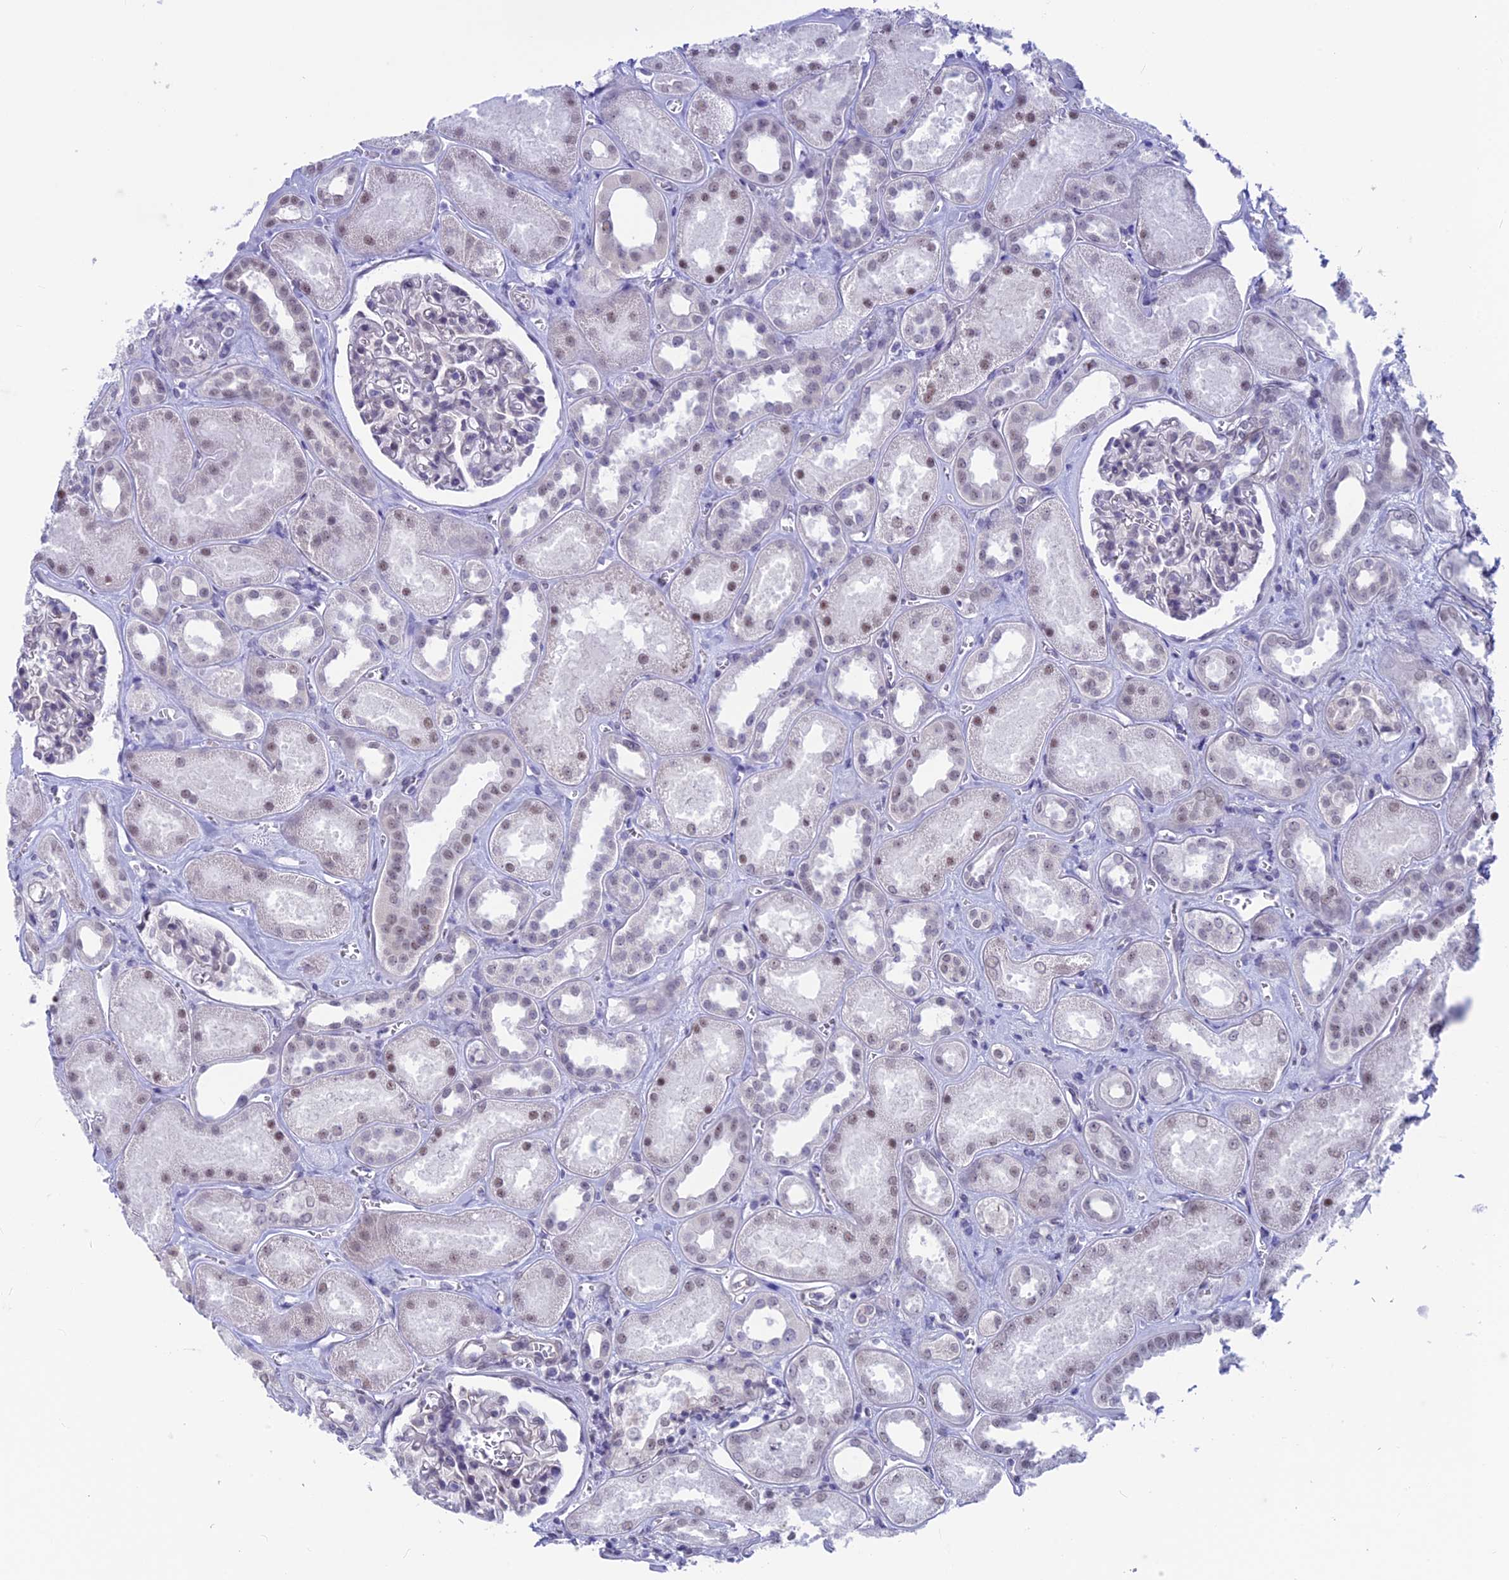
{"staining": {"intensity": "negative", "quantity": "none", "location": "none"}, "tissue": "kidney", "cell_type": "Cells in glomeruli", "image_type": "normal", "snomed": [{"axis": "morphology", "description": "Normal tissue, NOS"}, {"axis": "morphology", "description": "Adenocarcinoma, NOS"}, {"axis": "topography", "description": "Kidney"}], "caption": "This is an immunohistochemistry histopathology image of benign kidney. There is no expression in cells in glomeruli.", "gene": "SRSF5", "patient": {"sex": "female", "age": 68}}